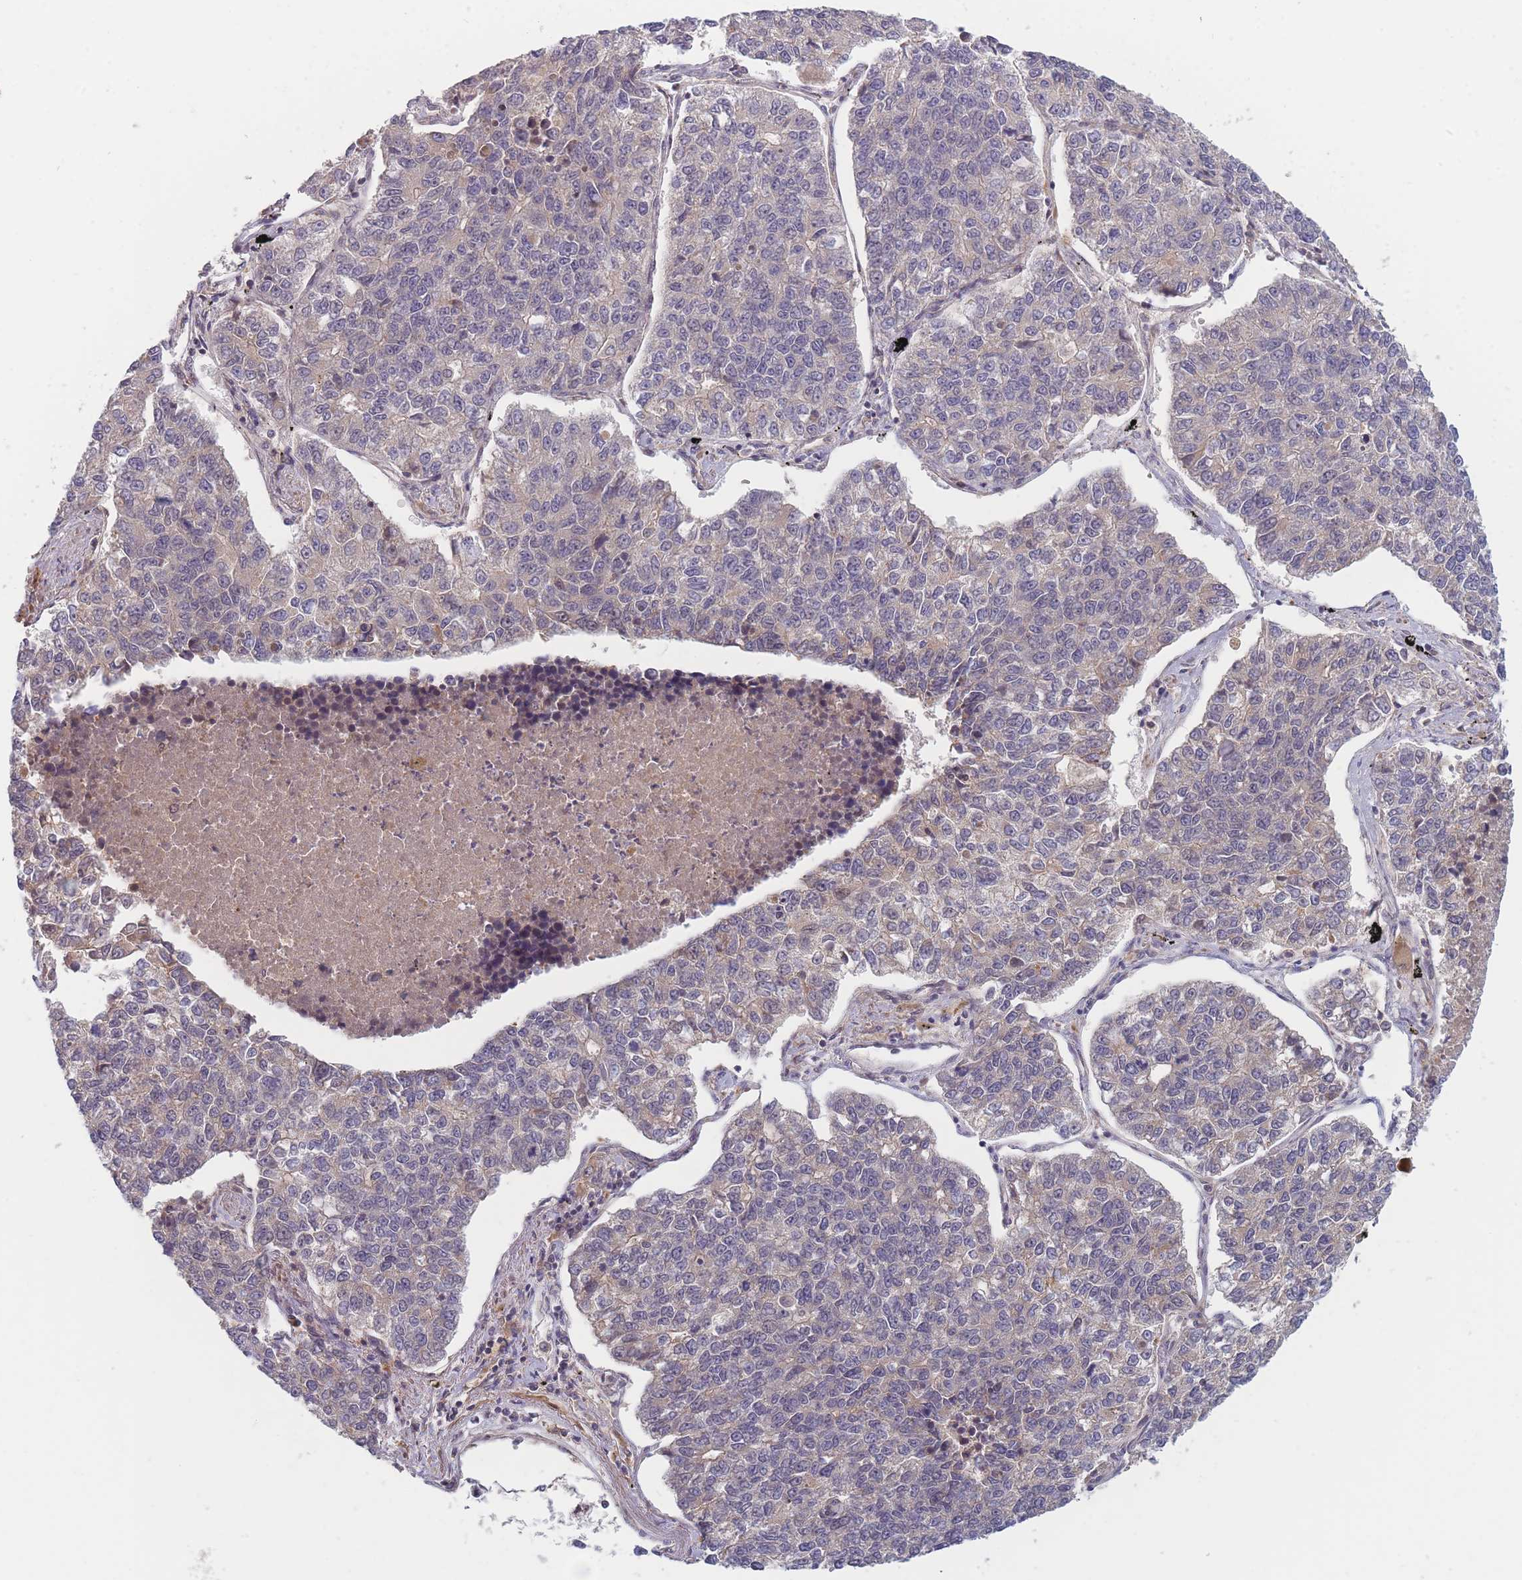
{"staining": {"intensity": "negative", "quantity": "none", "location": "none"}, "tissue": "lung cancer", "cell_type": "Tumor cells", "image_type": "cancer", "snomed": [{"axis": "morphology", "description": "Adenocarcinoma, NOS"}, {"axis": "topography", "description": "Lung"}], "caption": "Tumor cells are negative for brown protein staining in lung cancer (adenocarcinoma).", "gene": "FAM153A", "patient": {"sex": "male", "age": 49}}